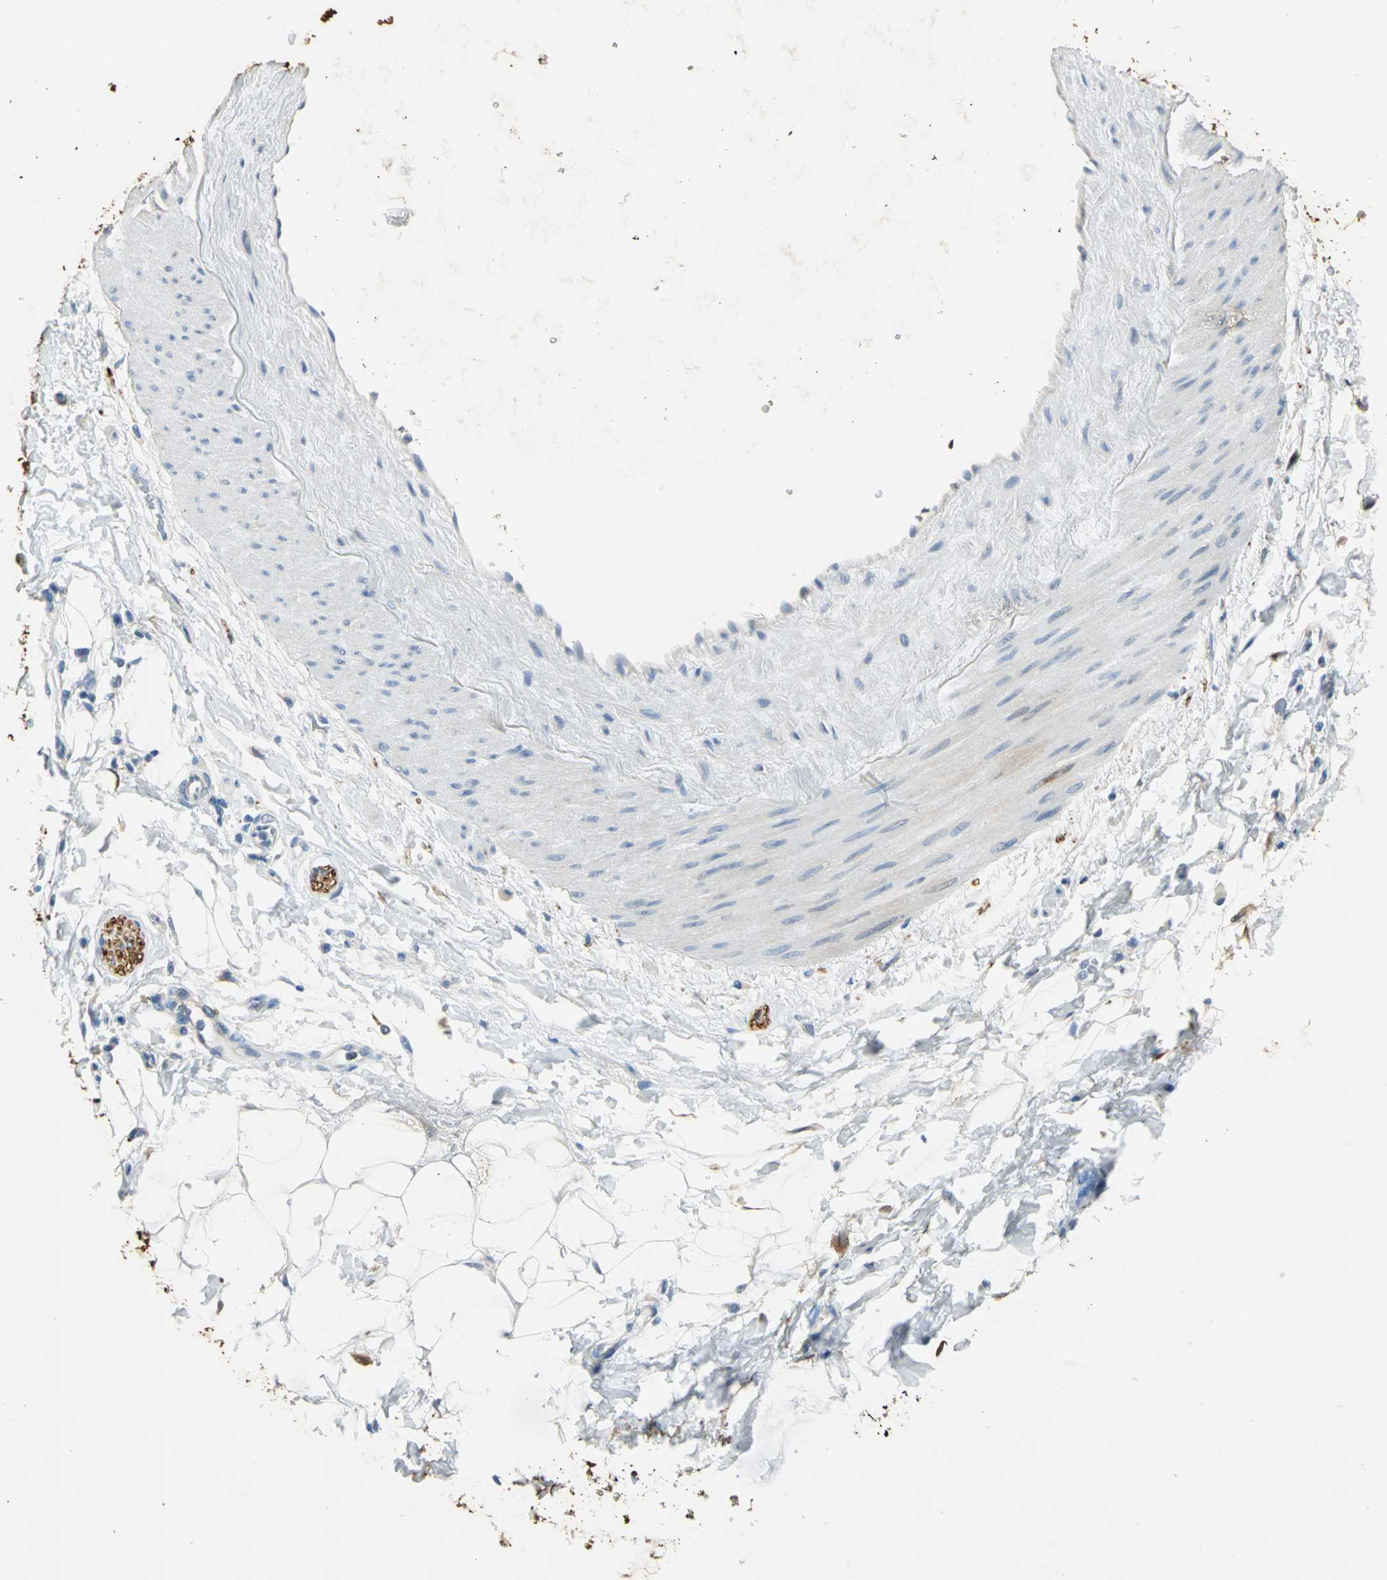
{"staining": {"intensity": "negative", "quantity": "none", "location": "none"}, "tissue": "adipose tissue", "cell_type": "Adipocytes", "image_type": "normal", "snomed": [{"axis": "morphology", "description": "Normal tissue, NOS"}, {"axis": "morphology", "description": "Urothelial carcinoma, High grade"}, {"axis": "topography", "description": "Vascular tissue"}, {"axis": "topography", "description": "Urinary bladder"}], "caption": "Micrograph shows no significant protein expression in adipocytes of benign adipose tissue. Brightfield microscopy of immunohistochemistry (IHC) stained with DAB (brown) and hematoxylin (blue), captured at high magnification.", "gene": "UCHL1", "patient": {"sex": "female", "age": 56}}